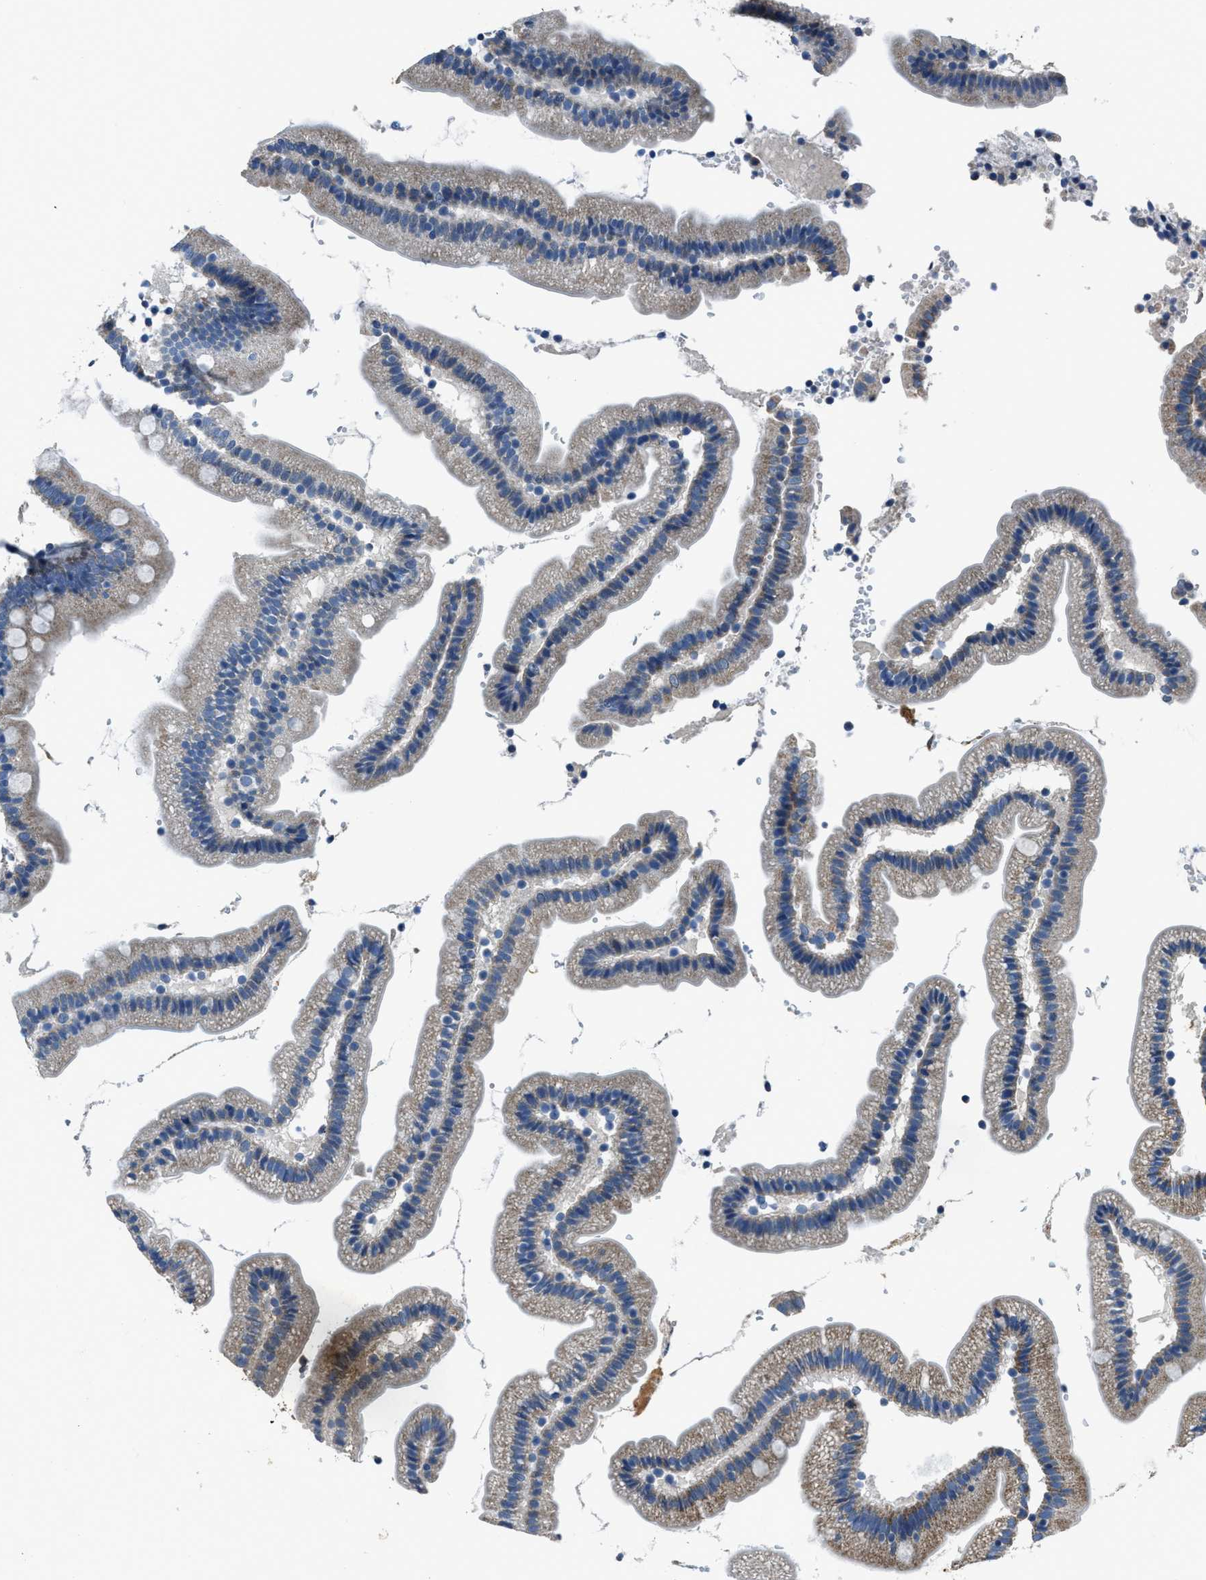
{"staining": {"intensity": "strong", "quantity": "<25%", "location": "cytoplasmic/membranous"}, "tissue": "duodenum", "cell_type": "Glandular cells", "image_type": "normal", "snomed": [{"axis": "morphology", "description": "Normal tissue, NOS"}, {"axis": "topography", "description": "Duodenum"}], "caption": "Protein expression analysis of unremarkable human duodenum reveals strong cytoplasmic/membranous expression in approximately <25% of glandular cells. (DAB IHC, brown staining for protein, blue staining for nuclei).", "gene": "ADAM2", "patient": {"sex": "male", "age": 66}}